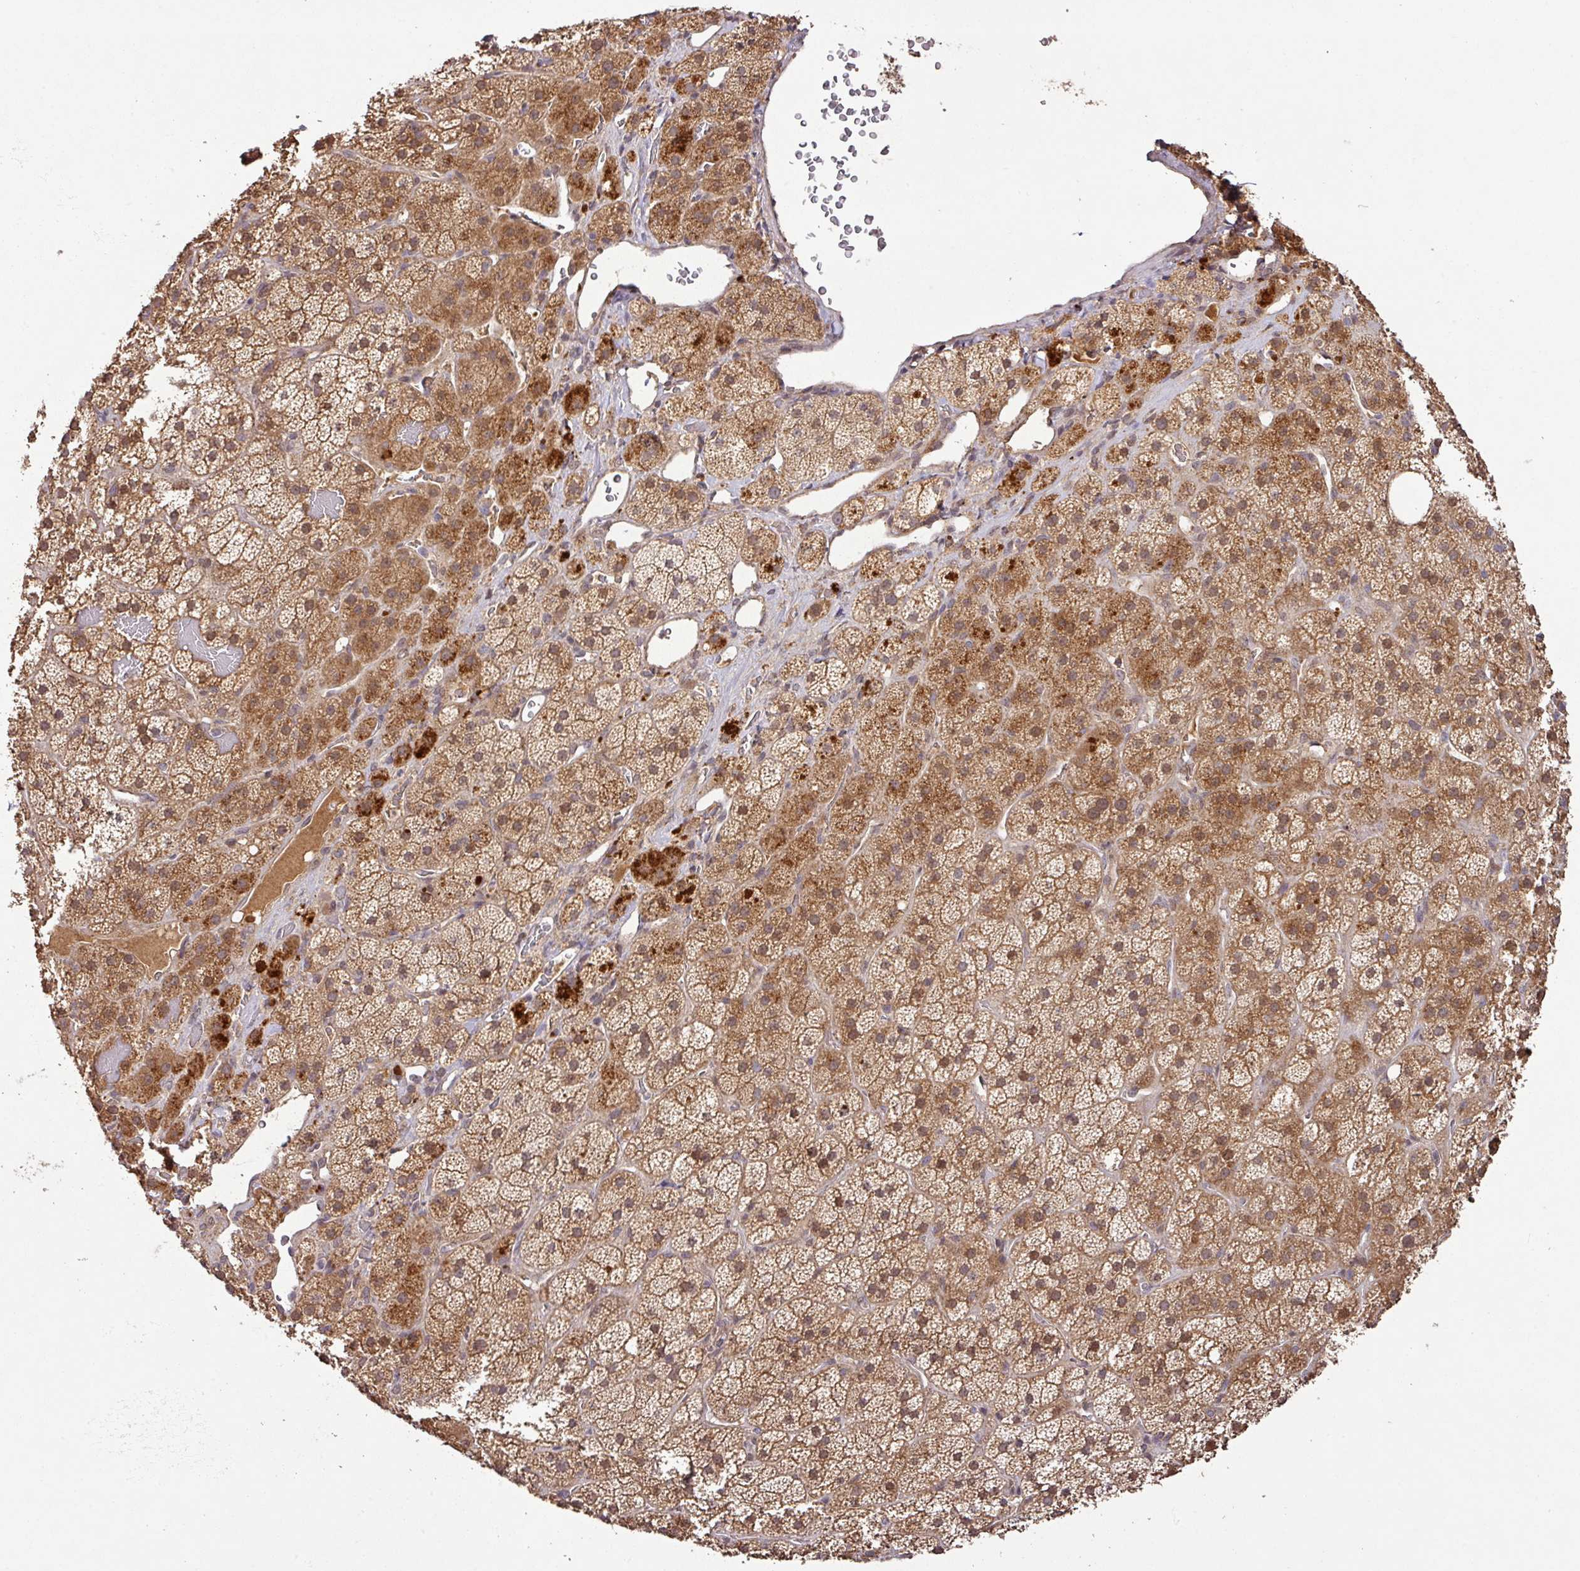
{"staining": {"intensity": "moderate", "quantity": ">75%", "location": "cytoplasmic/membranous"}, "tissue": "adrenal gland", "cell_type": "Glandular cells", "image_type": "normal", "snomed": [{"axis": "morphology", "description": "Normal tissue, NOS"}, {"axis": "topography", "description": "Adrenal gland"}], "caption": "A high-resolution photomicrograph shows immunohistochemistry staining of normal adrenal gland, which demonstrates moderate cytoplasmic/membranous positivity in approximately >75% of glandular cells.", "gene": "FAIM", "patient": {"sex": "male", "age": 57}}